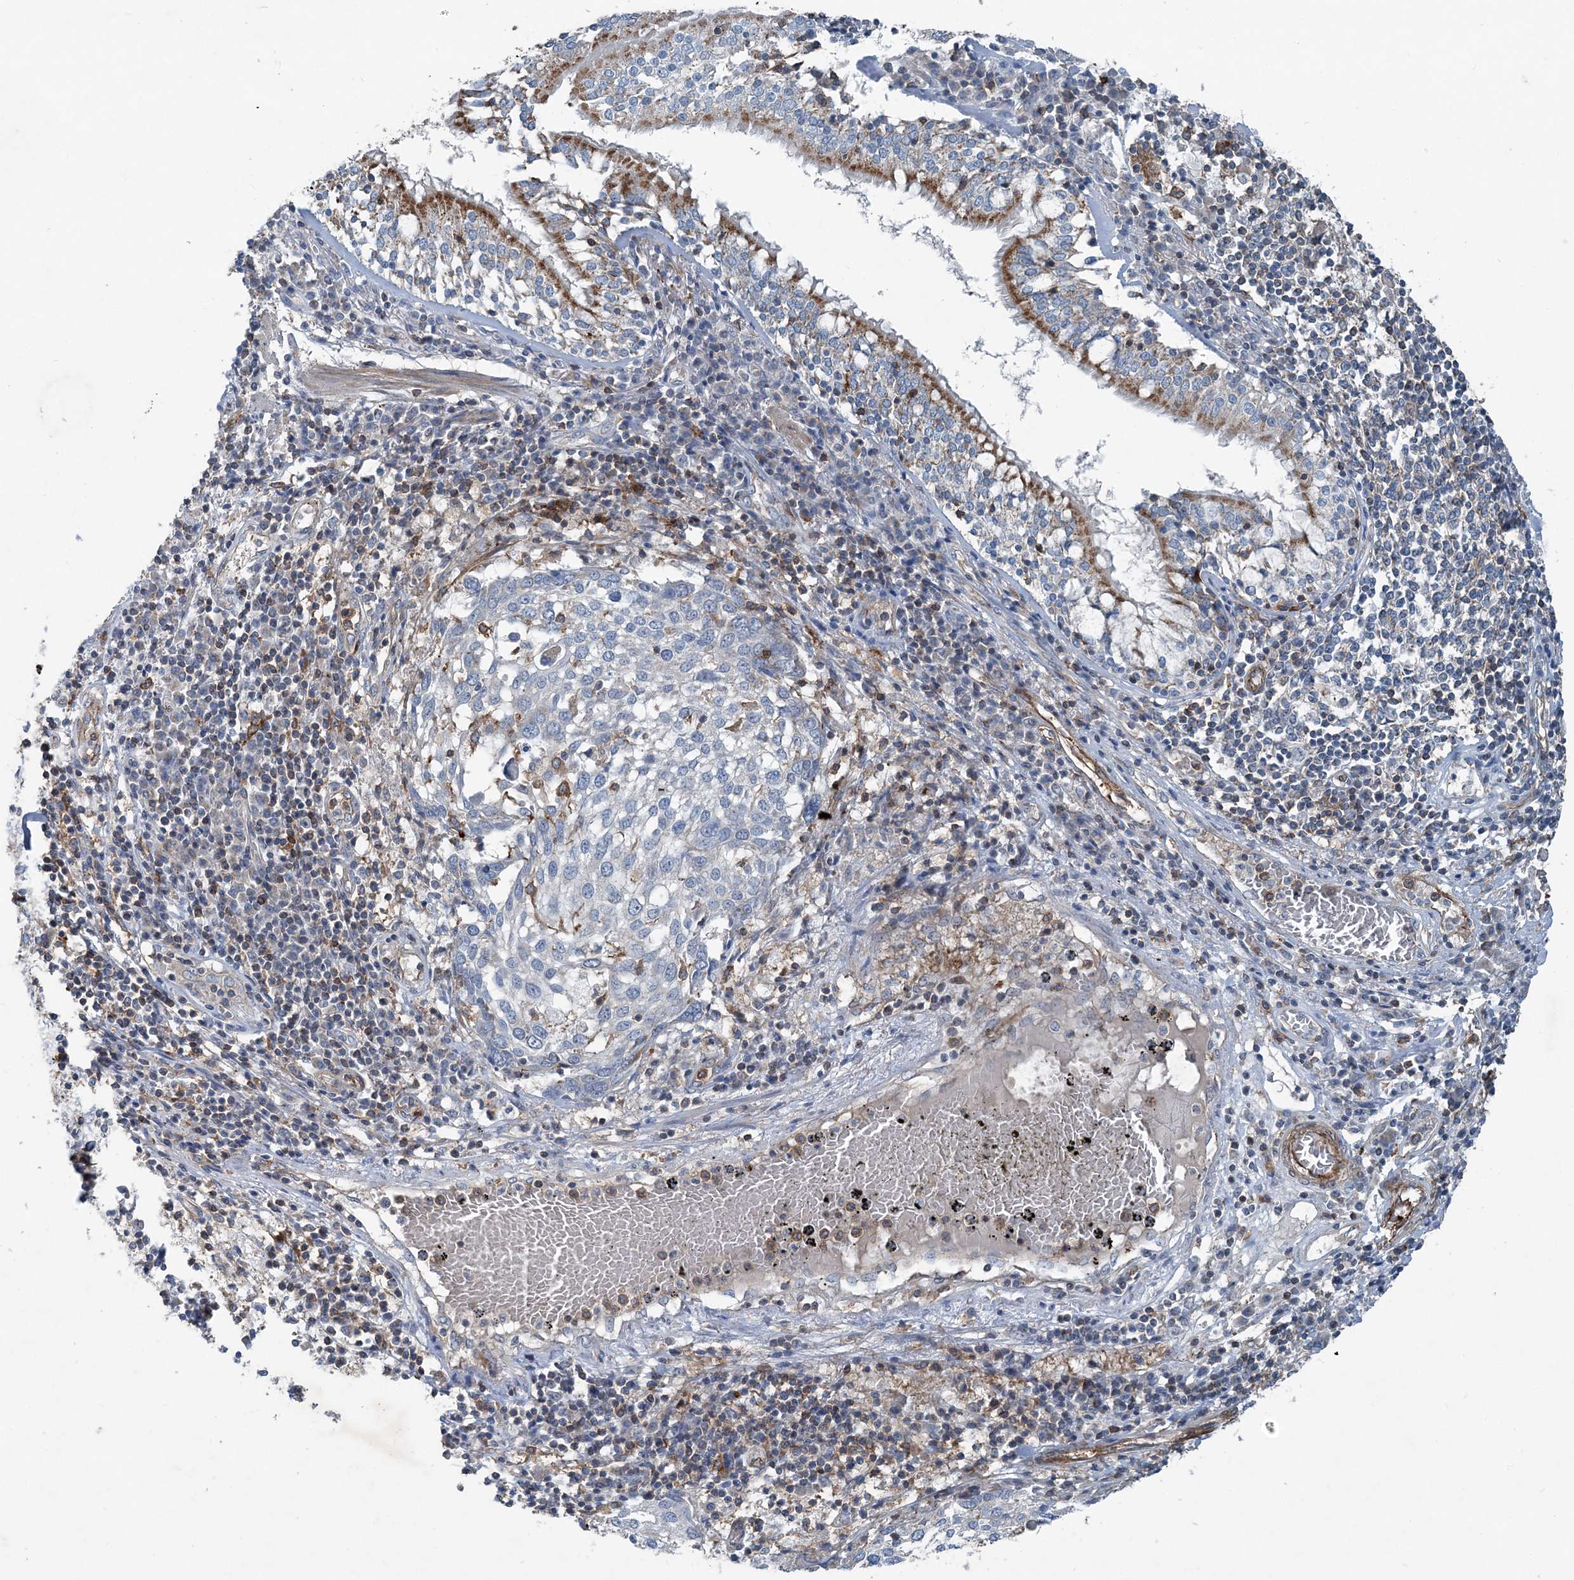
{"staining": {"intensity": "negative", "quantity": "none", "location": "none"}, "tissue": "lung cancer", "cell_type": "Tumor cells", "image_type": "cancer", "snomed": [{"axis": "morphology", "description": "Squamous cell carcinoma, NOS"}, {"axis": "topography", "description": "Lung"}], "caption": "Lung cancer stained for a protein using IHC reveals no expression tumor cells.", "gene": "DGUOK", "patient": {"sex": "male", "age": 65}}